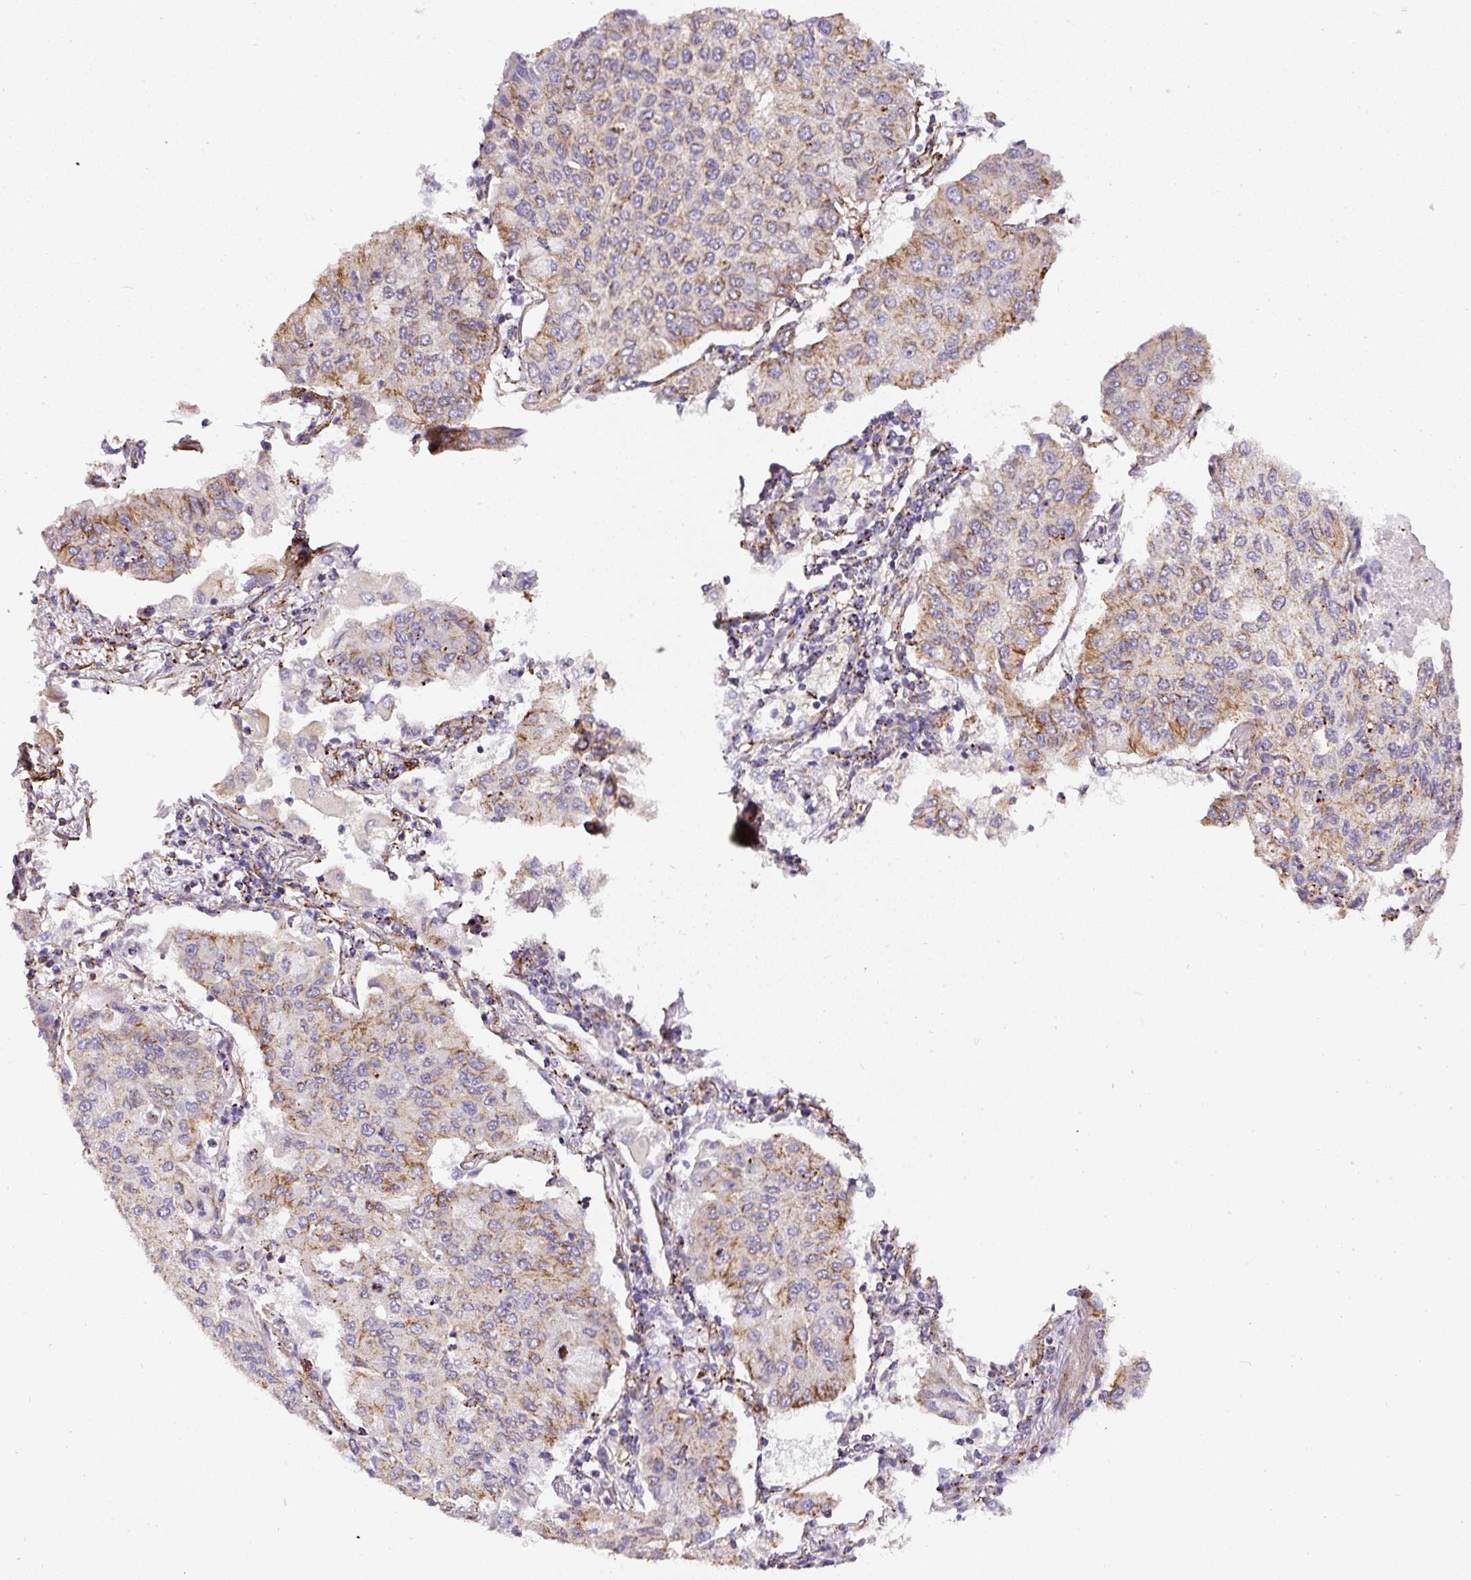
{"staining": {"intensity": "moderate", "quantity": "25%-75%", "location": "cytoplasmic/membranous"}, "tissue": "lung cancer", "cell_type": "Tumor cells", "image_type": "cancer", "snomed": [{"axis": "morphology", "description": "Squamous cell carcinoma, NOS"}, {"axis": "topography", "description": "Lung"}], "caption": "Lung squamous cell carcinoma was stained to show a protein in brown. There is medium levels of moderate cytoplasmic/membranous staining in about 25%-75% of tumor cells. (IHC, brightfield microscopy, high magnification).", "gene": "RNF170", "patient": {"sex": "male", "age": 74}}